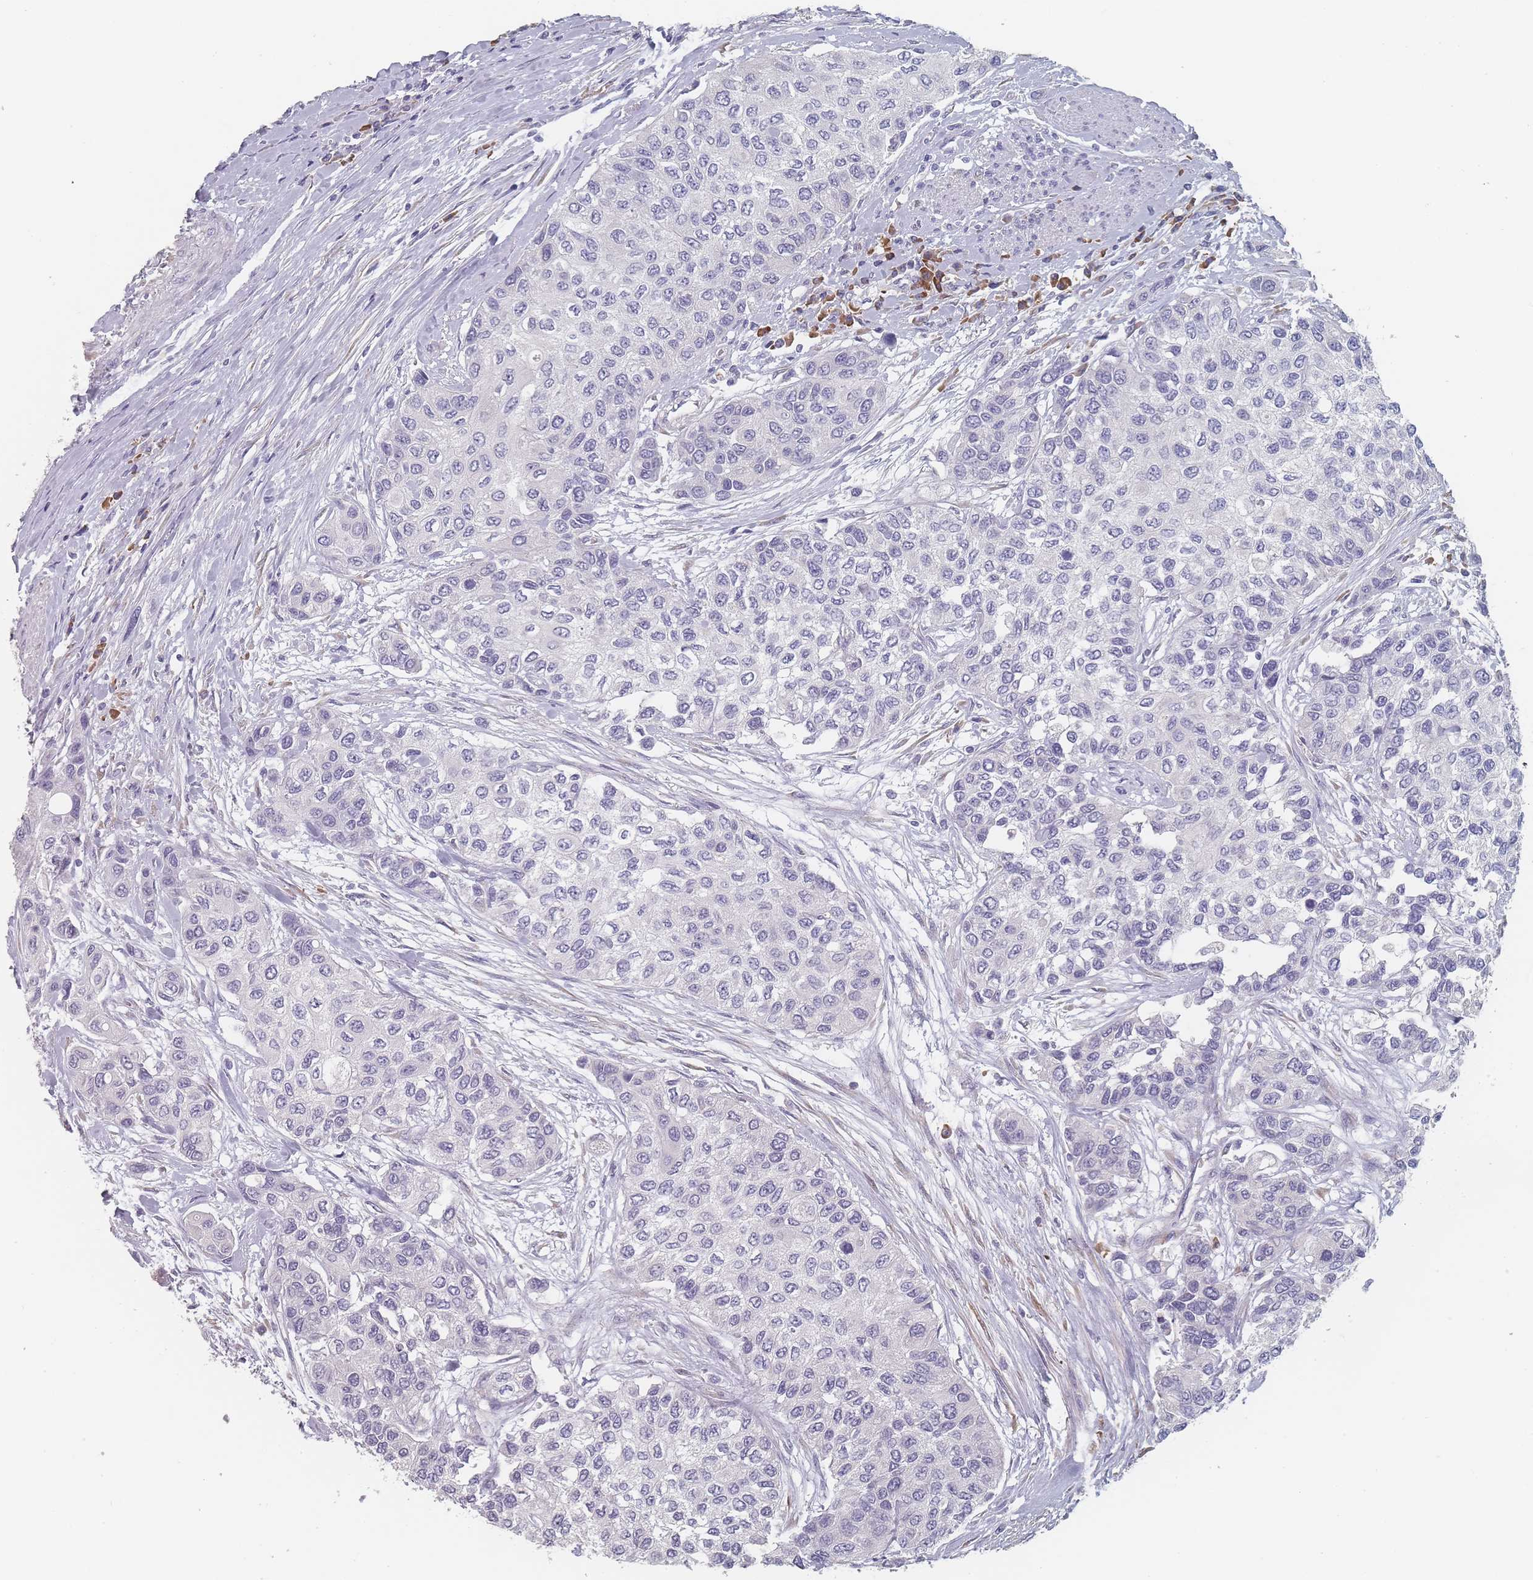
{"staining": {"intensity": "negative", "quantity": "none", "location": "none"}, "tissue": "urothelial cancer", "cell_type": "Tumor cells", "image_type": "cancer", "snomed": [{"axis": "morphology", "description": "Normal tissue, NOS"}, {"axis": "morphology", "description": "Urothelial carcinoma, High grade"}, {"axis": "topography", "description": "Vascular tissue"}, {"axis": "topography", "description": "Urinary bladder"}], "caption": "Immunohistochemistry of human high-grade urothelial carcinoma exhibits no expression in tumor cells. (DAB (3,3'-diaminobenzidine) immunohistochemistry visualized using brightfield microscopy, high magnification).", "gene": "SLC35E4", "patient": {"sex": "female", "age": 56}}